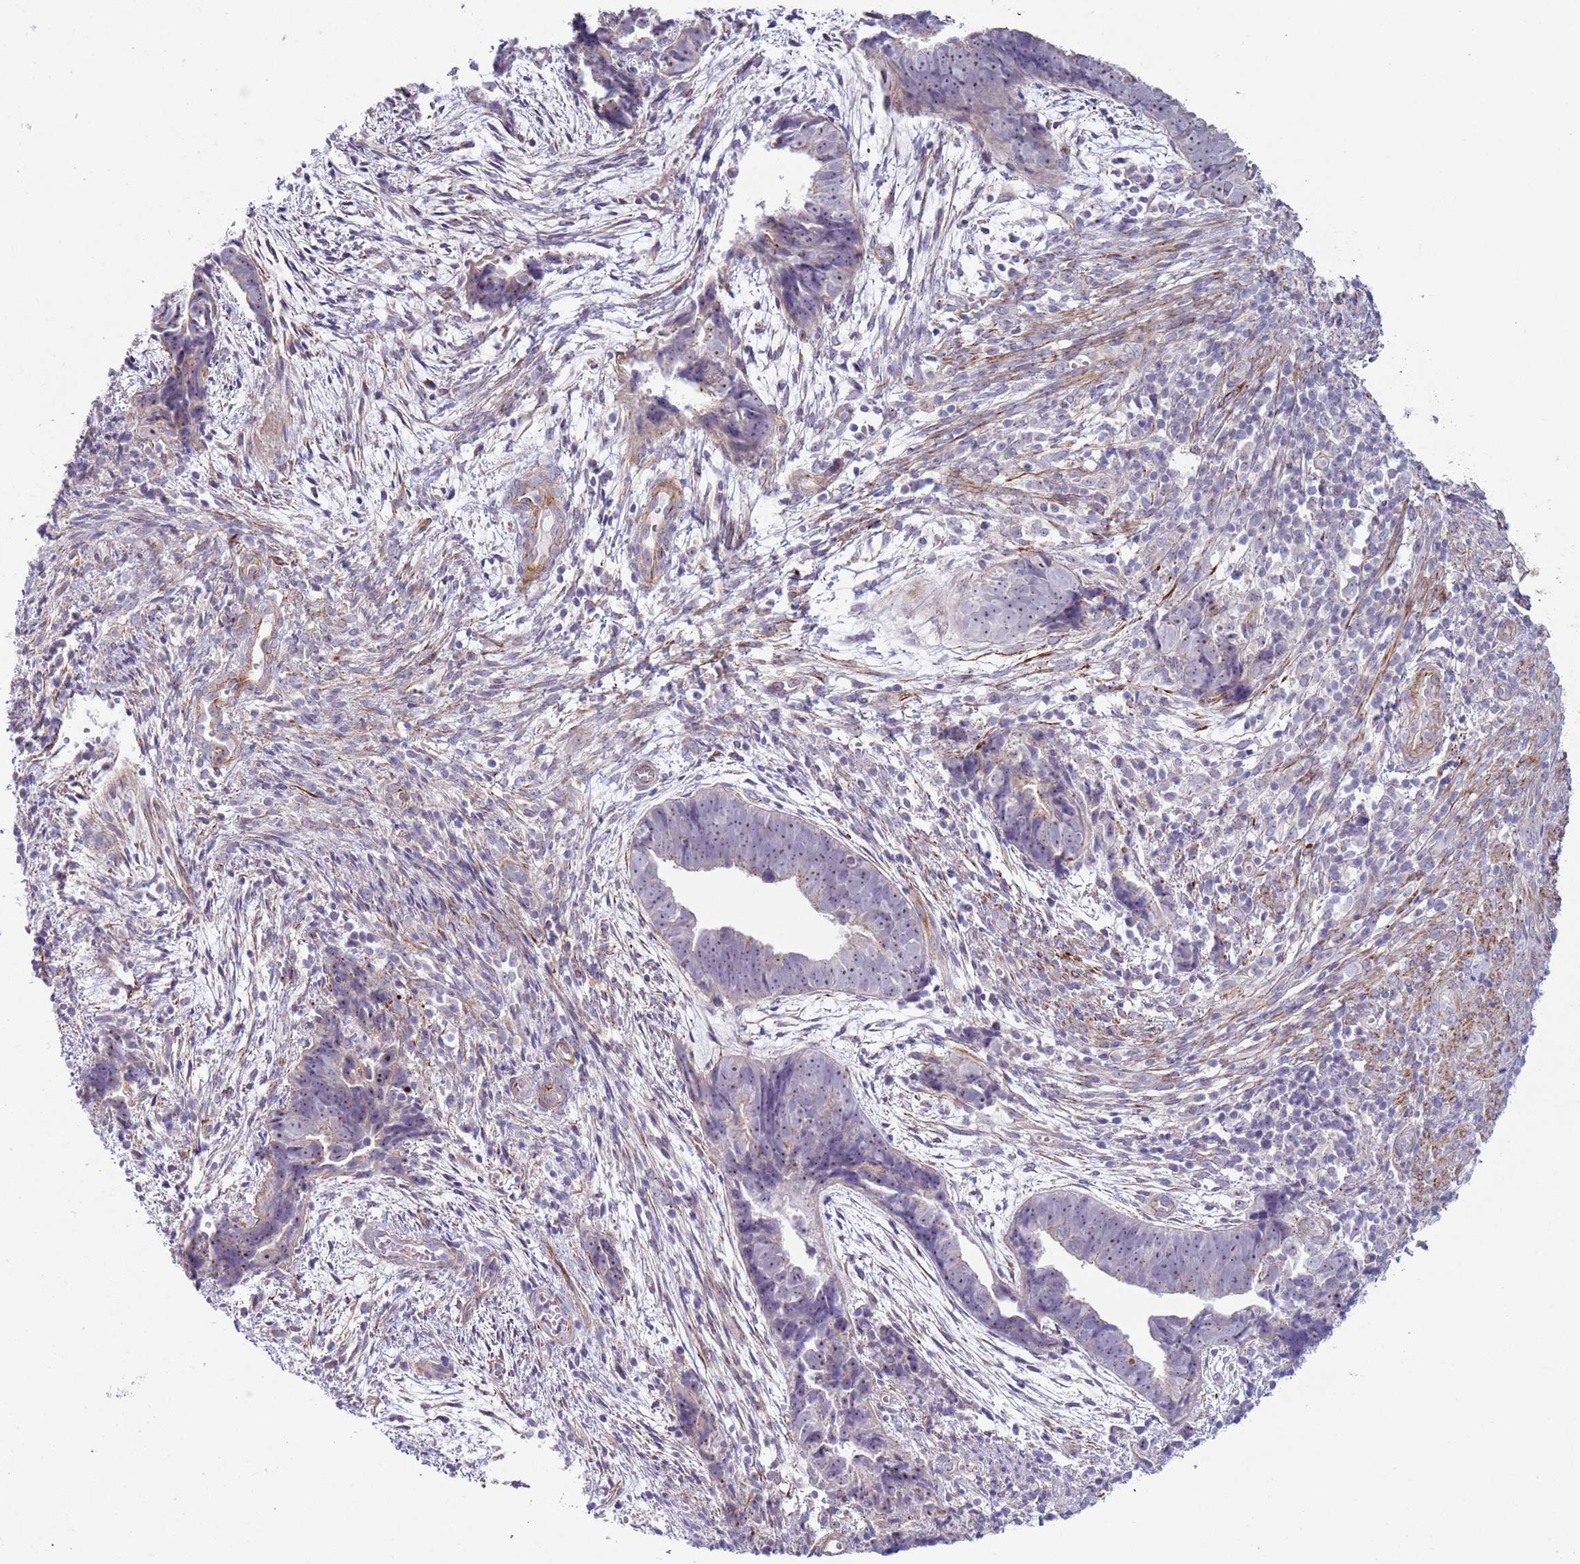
{"staining": {"intensity": "weak", "quantity": "<25%", "location": "nuclear"}, "tissue": "endometrial cancer", "cell_type": "Tumor cells", "image_type": "cancer", "snomed": [{"axis": "morphology", "description": "Adenocarcinoma, NOS"}, {"axis": "topography", "description": "Endometrium"}], "caption": "IHC photomicrograph of neoplastic tissue: endometrial cancer stained with DAB exhibits no significant protein positivity in tumor cells.", "gene": "HEATR1", "patient": {"sex": "female", "age": 75}}